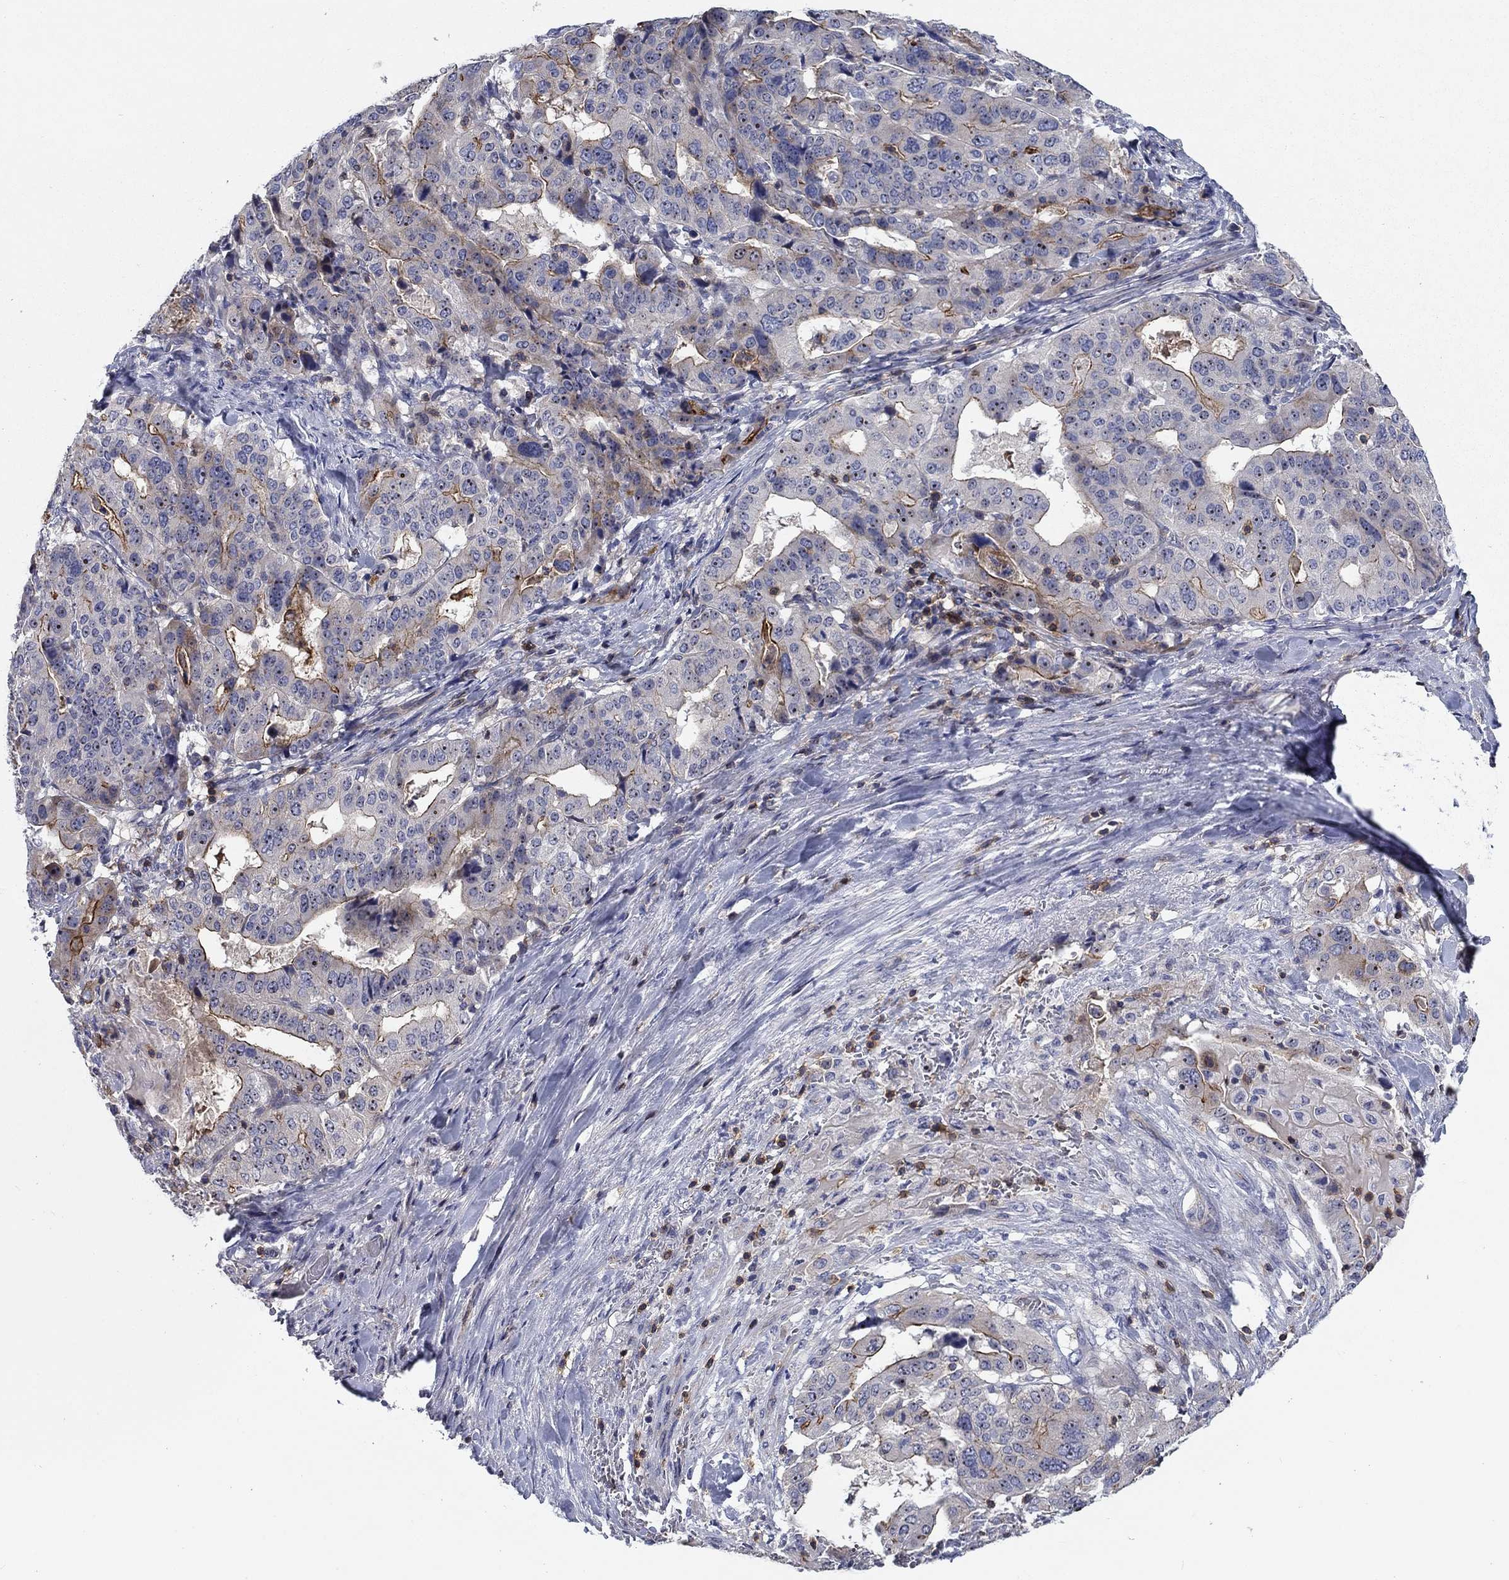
{"staining": {"intensity": "strong", "quantity": "<25%", "location": "cytoplasmic/membranous"}, "tissue": "stomach cancer", "cell_type": "Tumor cells", "image_type": "cancer", "snomed": [{"axis": "morphology", "description": "Adenocarcinoma, NOS"}, {"axis": "topography", "description": "Stomach"}], "caption": "Stomach cancer stained with DAB (3,3'-diaminobenzidine) IHC demonstrates medium levels of strong cytoplasmic/membranous positivity in approximately <25% of tumor cells.", "gene": "SIT1", "patient": {"sex": "male", "age": 48}}